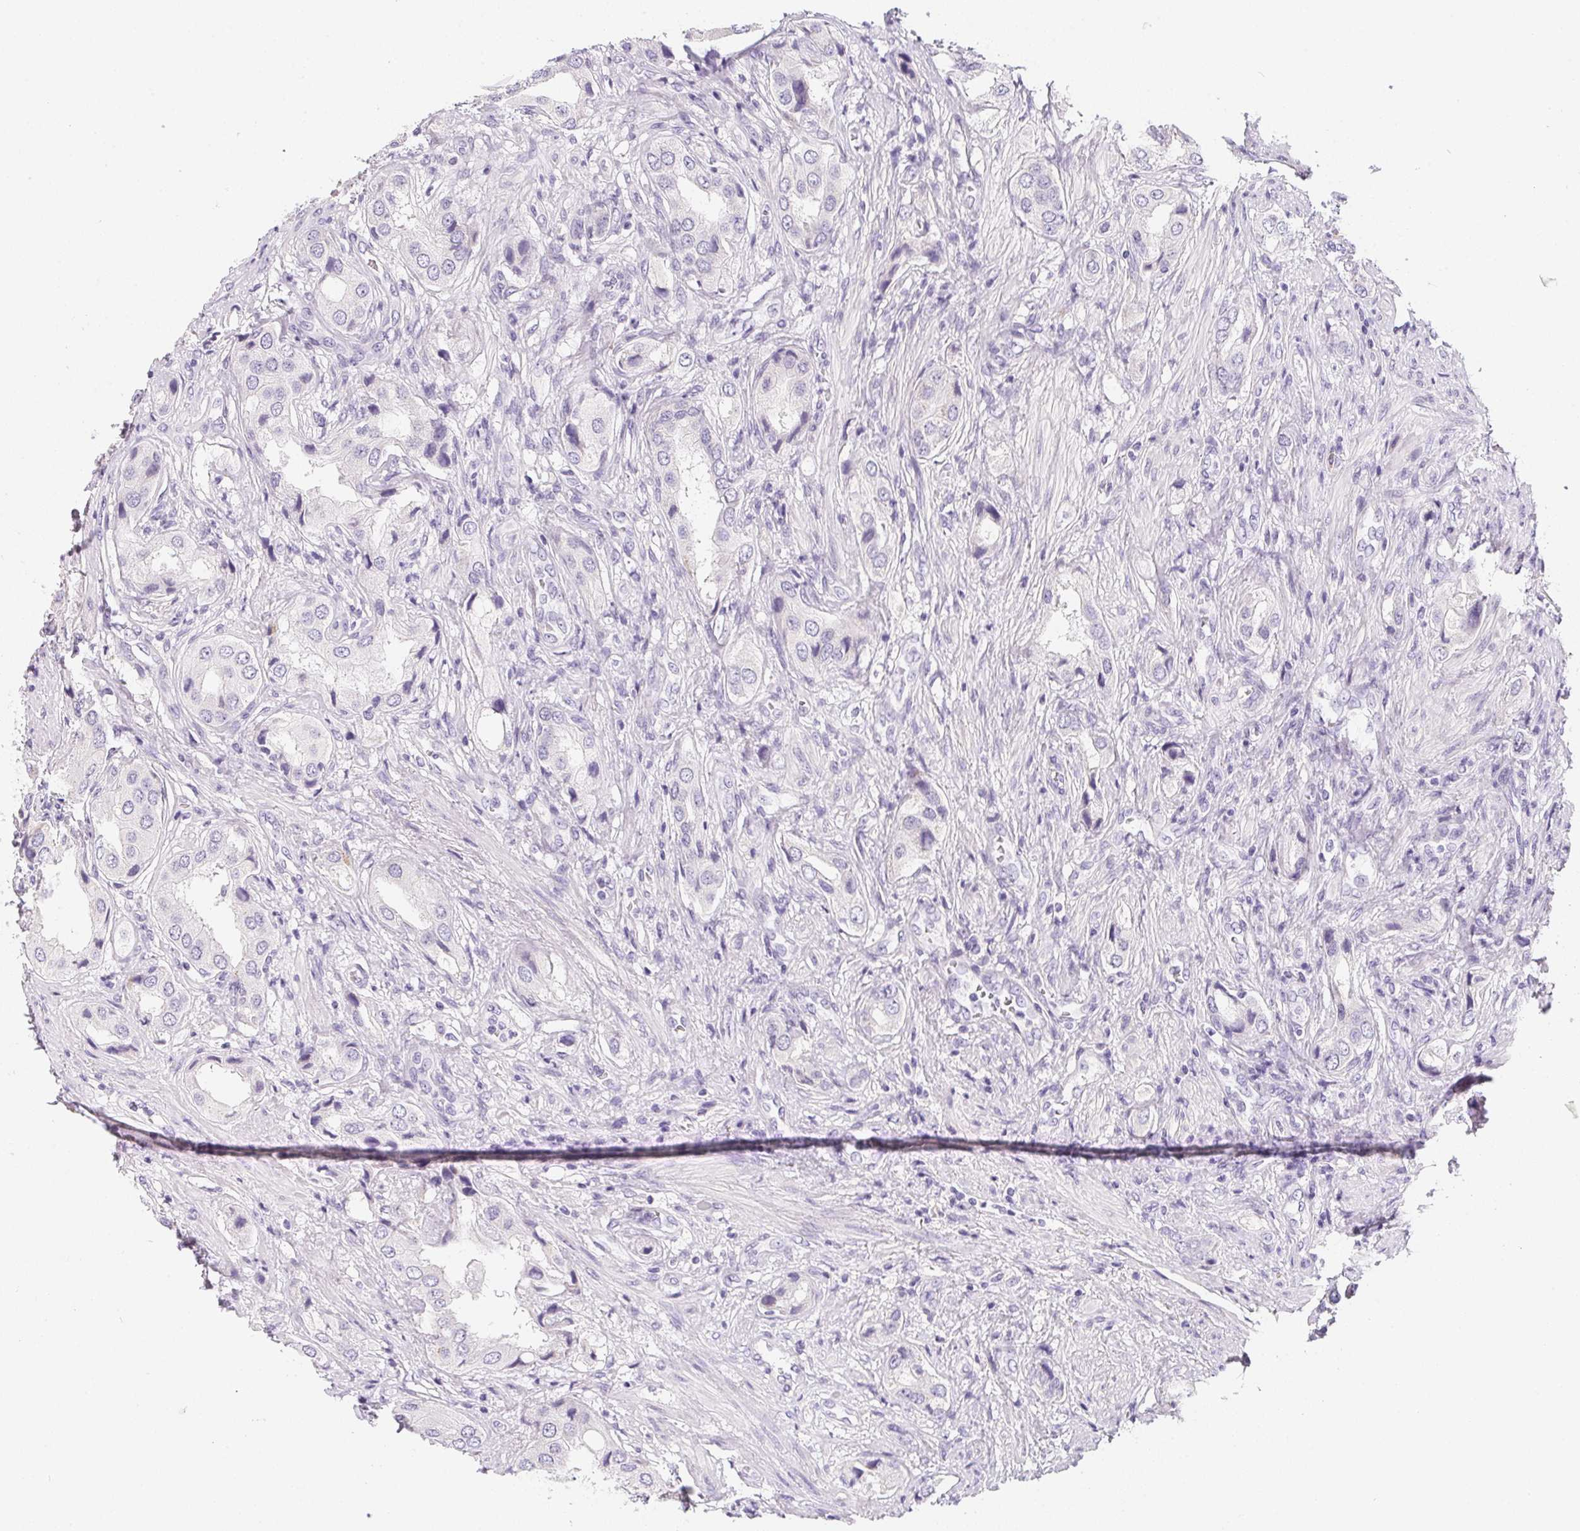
{"staining": {"intensity": "negative", "quantity": "none", "location": "none"}, "tissue": "prostate cancer", "cell_type": "Tumor cells", "image_type": "cancer", "snomed": [{"axis": "morphology", "description": "Adenocarcinoma, NOS"}, {"axis": "topography", "description": "Prostate"}], "caption": "DAB (3,3'-diaminobenzidine) immunohistochemical staining of human adenocarcinoma (prostate) displays no significant staining in tumor cells.", "gene": "MAP1A", "patient": {"sex": "male", "age": 63}}